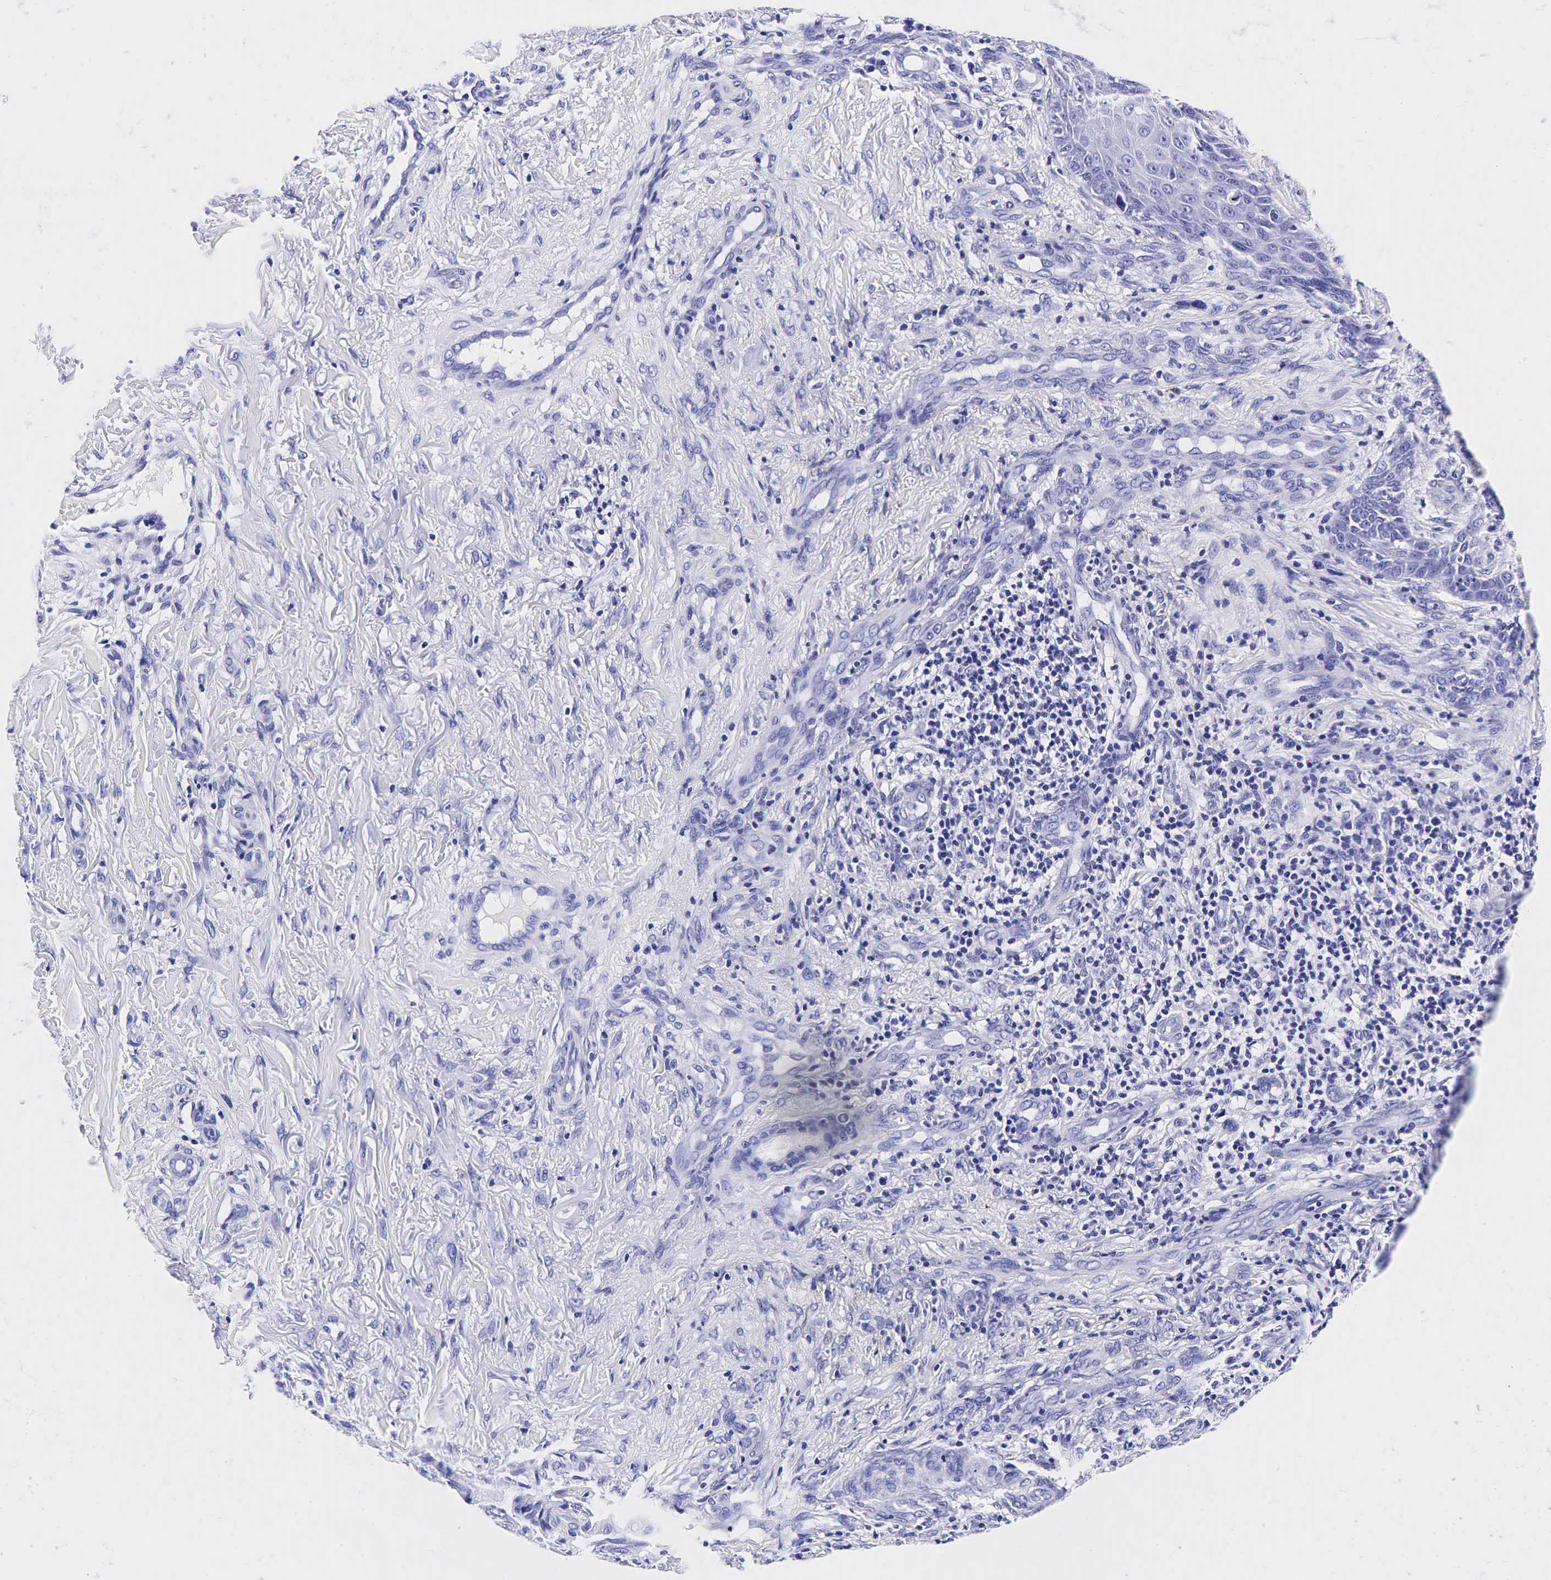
{"staining": {"intensity": "negative", "quantity": "none", "location": "none"}, "tissue": "skin cancer", "cell_type": "Tumor cells", "image_type": "cancer", "snomed": [{"axis": "morphology", "description": "Normal tissue, NOS"}, {"axis": "morphology", "description": "Basal cell carcinoma"}, {"axis": "topography", "description": "Skin"}], "caption": "Skin basal cell carcinoma was stained to show a protein in brown. There is no significant staining in tumor cells. The staining is performed using DAB brown chromogen with nuclei counter-stained in using hematoxylin.", "gene": "GAST", "patient": {"sex": "male", "age": 81}}